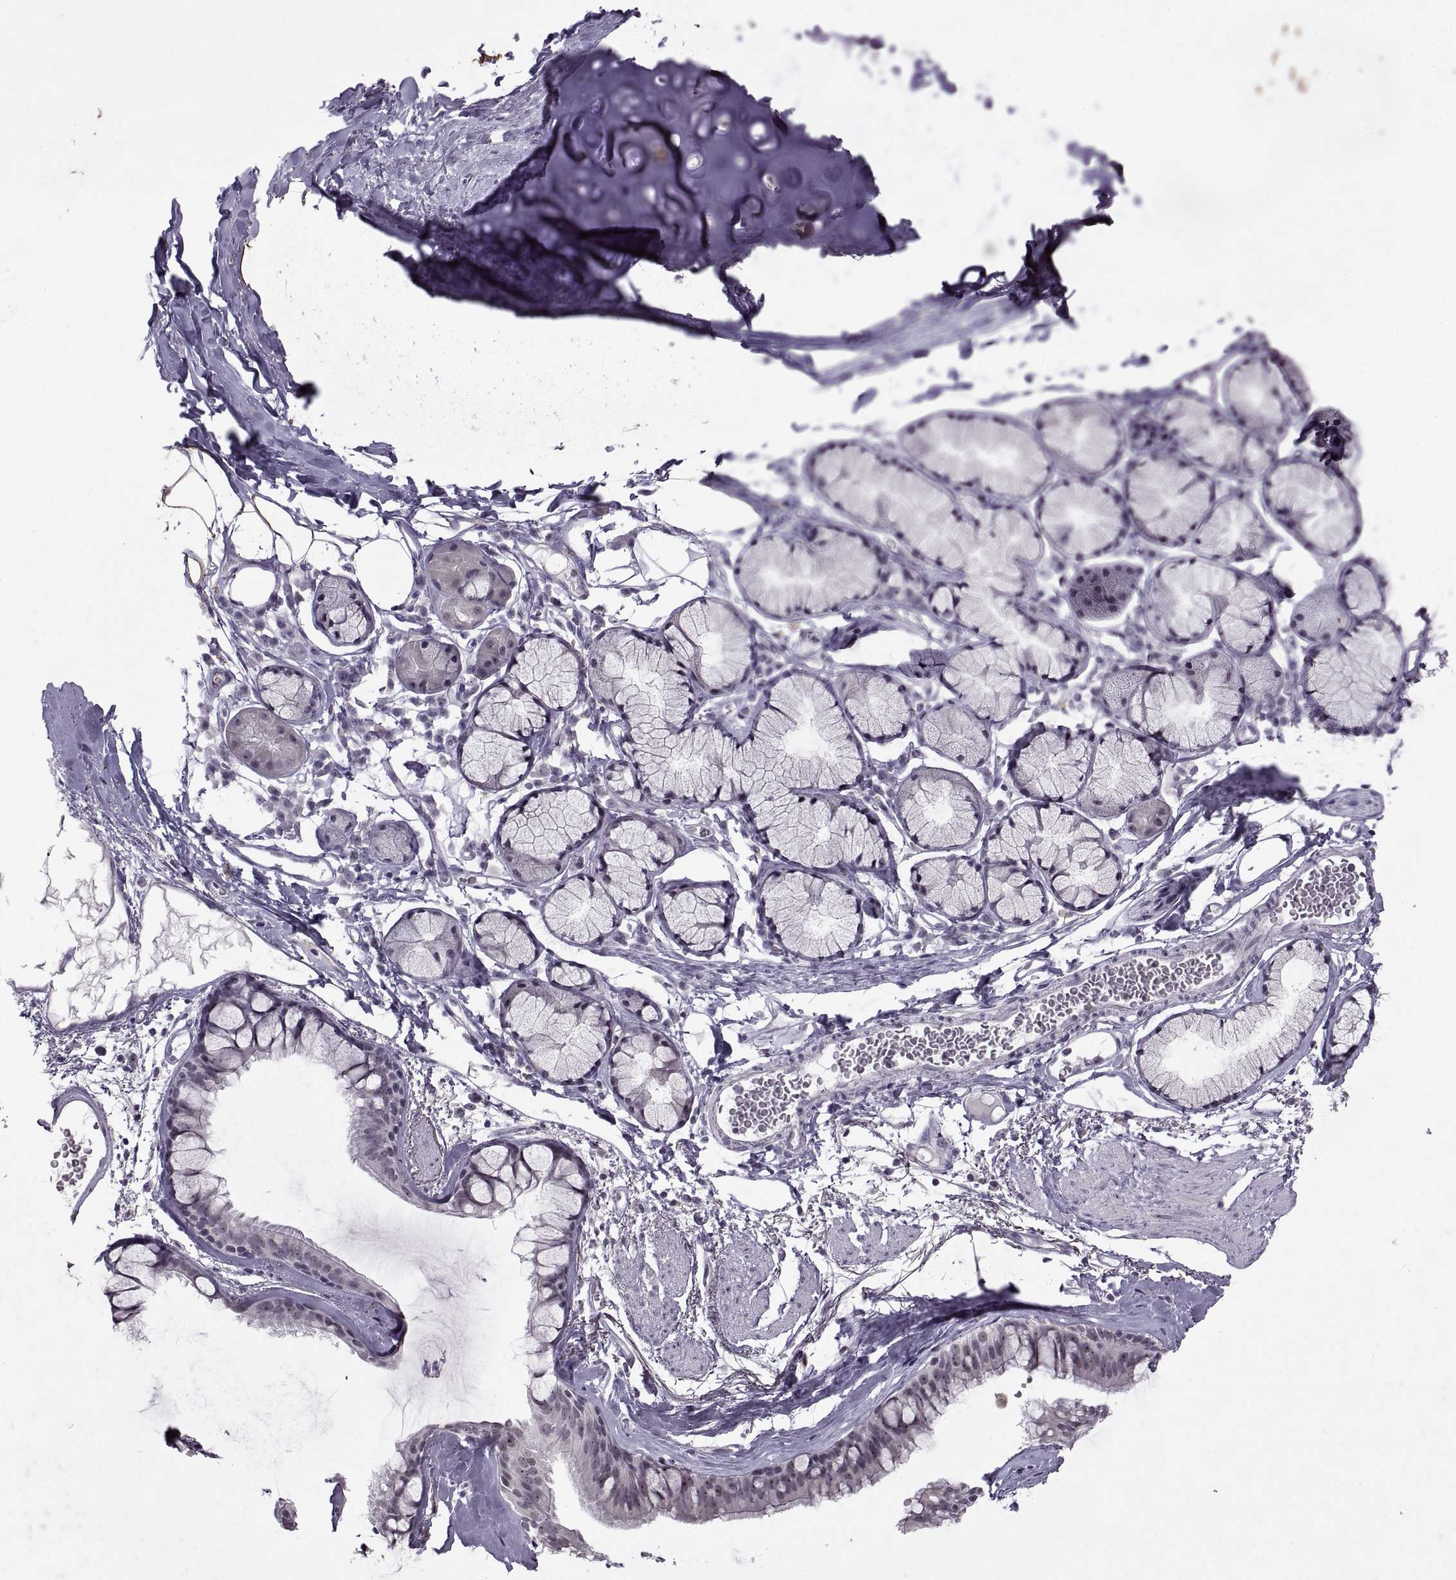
{"staining": {"intensity": "weak", "quantity": "<25%", "location": "nuclear"}, "tissue": "bronchus", "cell_type": "Respiratory epithelial cells", "image_type": "normal", "snomed": [{"axis": "morphology", "description": "Normal tissue, NOS"}, {"axis": "morphology", "description": "Squamous cell carcinoma, NOS"}, {"axis": "topography", "description": "Cartilage tissue"}, {"axis": "topography", "description": "Bronchus"}], "caption": "This is a photomicrograph of IHC staining of unremarkable bronchus, which shows no staining in respiratory epithelial cells.", "gene": "SINHCAF", "patient": {"sex": "male", "age": 72}}